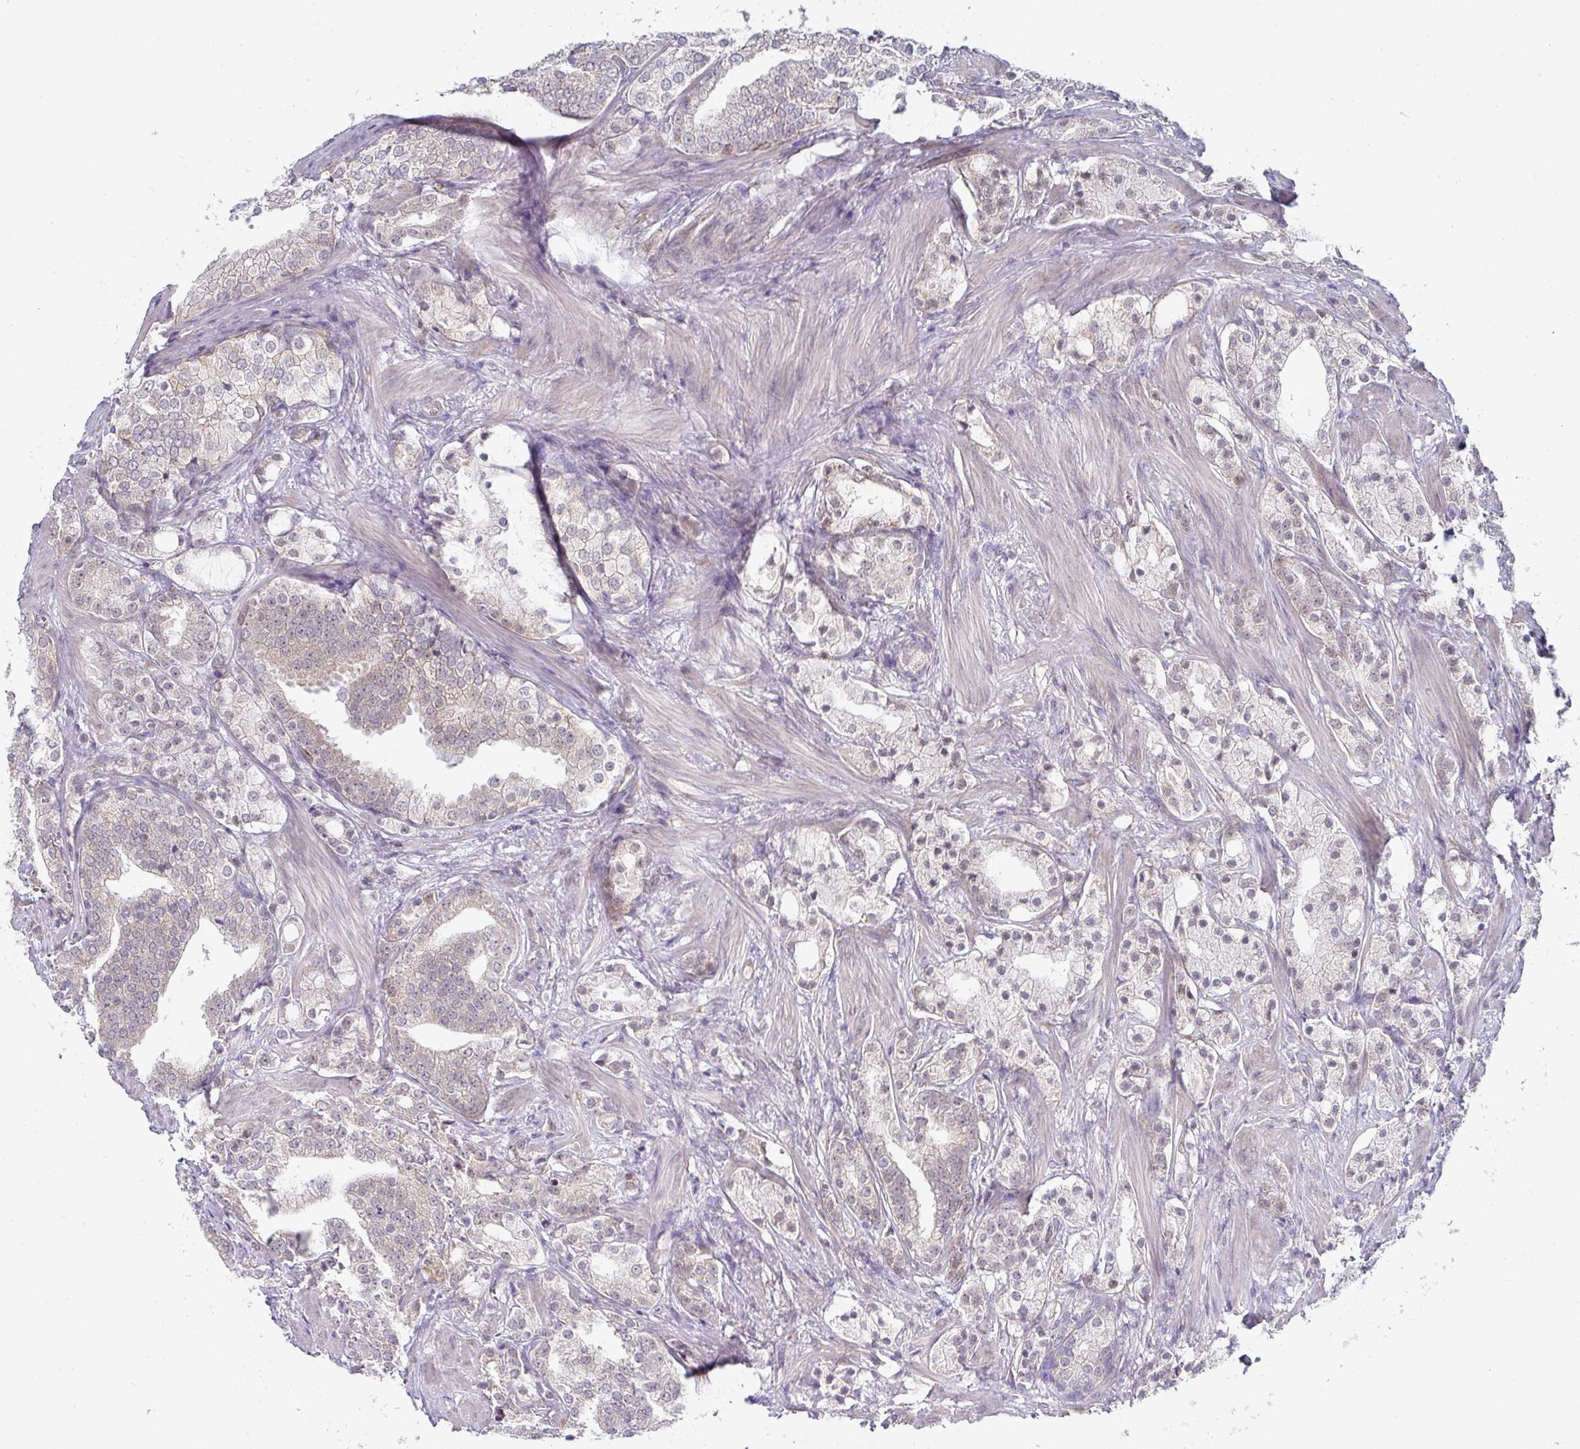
{"staining": {"intensity": "moderate", "quantity": "25%-75%", "location": "nuclear"}, "tissue": "prostate cancer", "cell_type": "Tumor cells", "image_type": "cancer", "snomed": [{"axis": "morphology", "description": "Adenocarcinoma, High grade"}, {"axis": "topography", "description": "Prostate"}], "caption": "The histopathology image displays immunohistochemical staining of high-grade adenocarcinoma (prostate). There is moderate nuclear staining is present in about 25%-75% of tumor cells. (DAB (3,3'-diaminobenzidine) IHC, brown staining for protein, blue staining for nuclei).", "gene": "TMED5", "patient": {"sex": "male", "age": 50}}